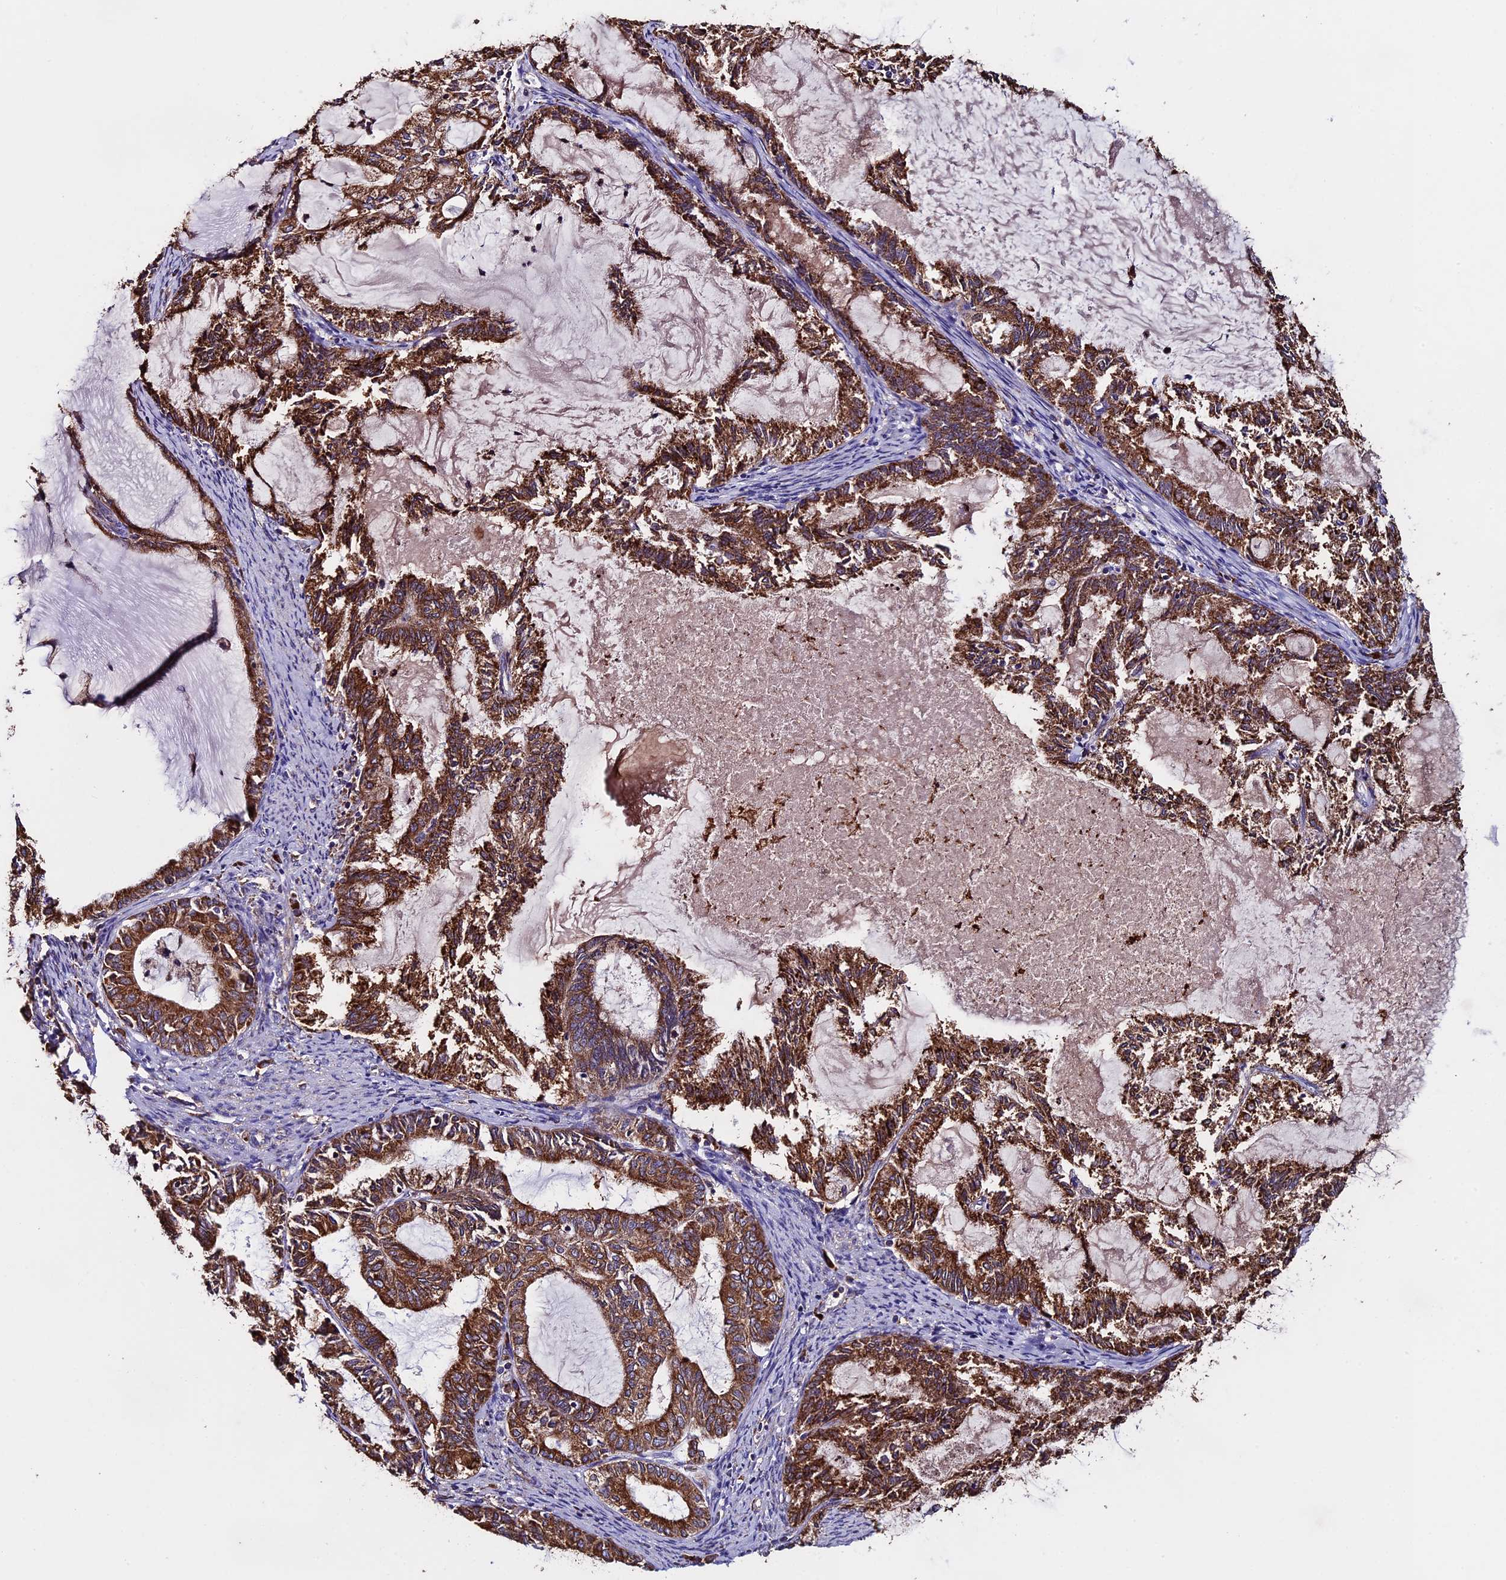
{"staining": {"intensity": "strong", "quantity": ">75%", "location": "cytoplasmic/membranous"}, "tissue": "endometrial cancer", "cell_type": "Tumor cells", "image_type": "cancer", "snomed": [{"axis": "morphology", "description": "Adenocarcinoma, NOS"}, {"axis": "topography", "description": "Endometrium"}], "caption": "A histopathology image showing strong cytoplasmic/membranous expression in approximately >75% of tumor cells in endometrial cancer, as visualized by brown immunohistochemical staining.", "gene": "BTBD3", "patient": {"sex": "female", "age": 86}}